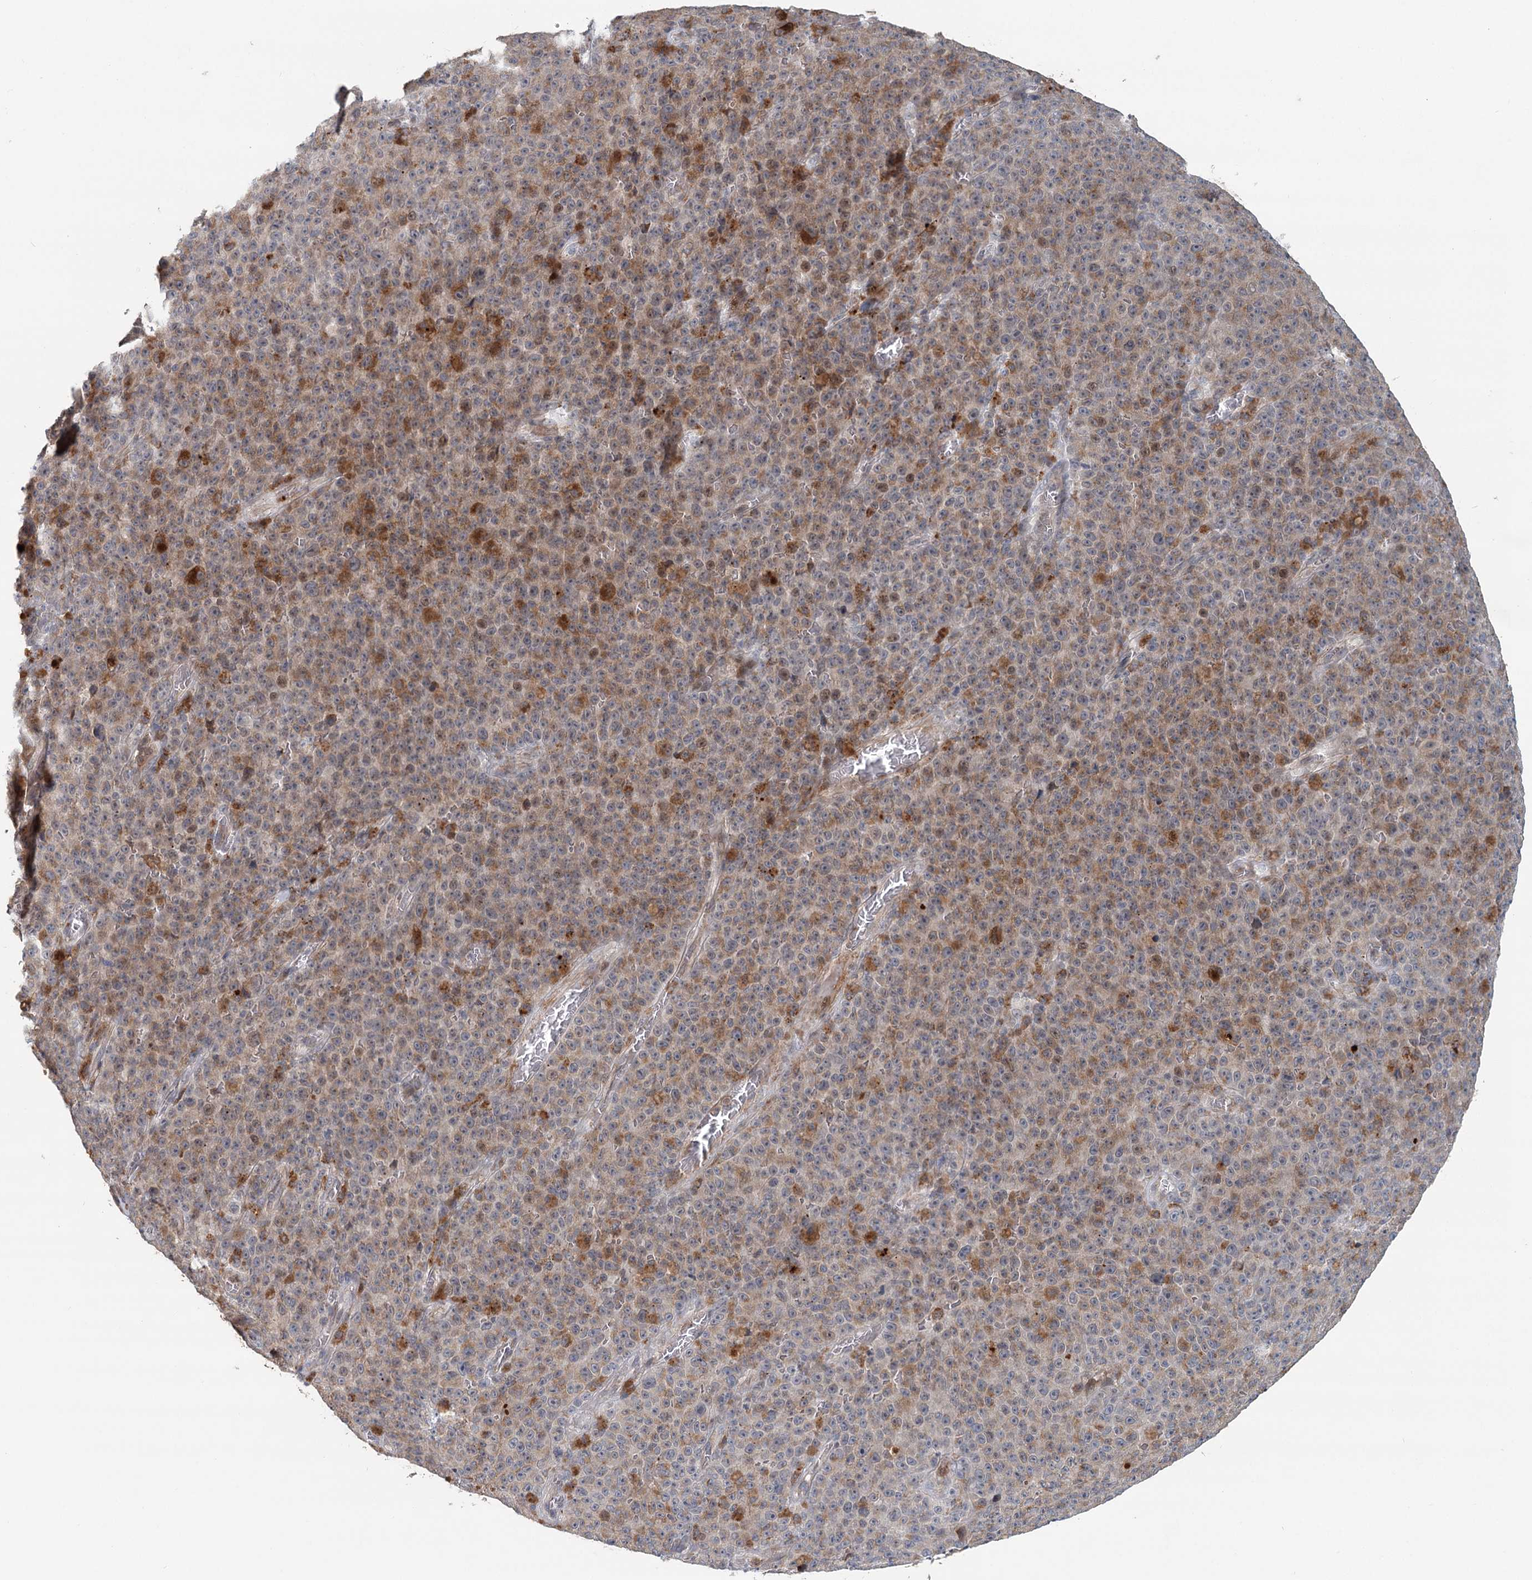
{"staining": {"intensity": "moderate", "quantity": "<25%", "location": "cytoplasmic/membranous"}, "tissue": "melanoma", "cell_type": "Tumor cells", "image_type": "cancer", "snomed": [{"axis": "morphology", "description": "Malignant melanoma, NOS"}, {"axis": "topography", "description": "Skin"}], "caption": "Immunohistochemistry (IHC) image of neoplastic tissue: melanoma stained using immunohistochemistry (IHC) demonstrates low levels of moderate protein expression localized specifically in the cytoplasmic/membranous of tumor cells, appearing as a cytoplasmic/membranous brown color.", "gene": "RNF111", "patient": {"sex": "female", "age": 82}}